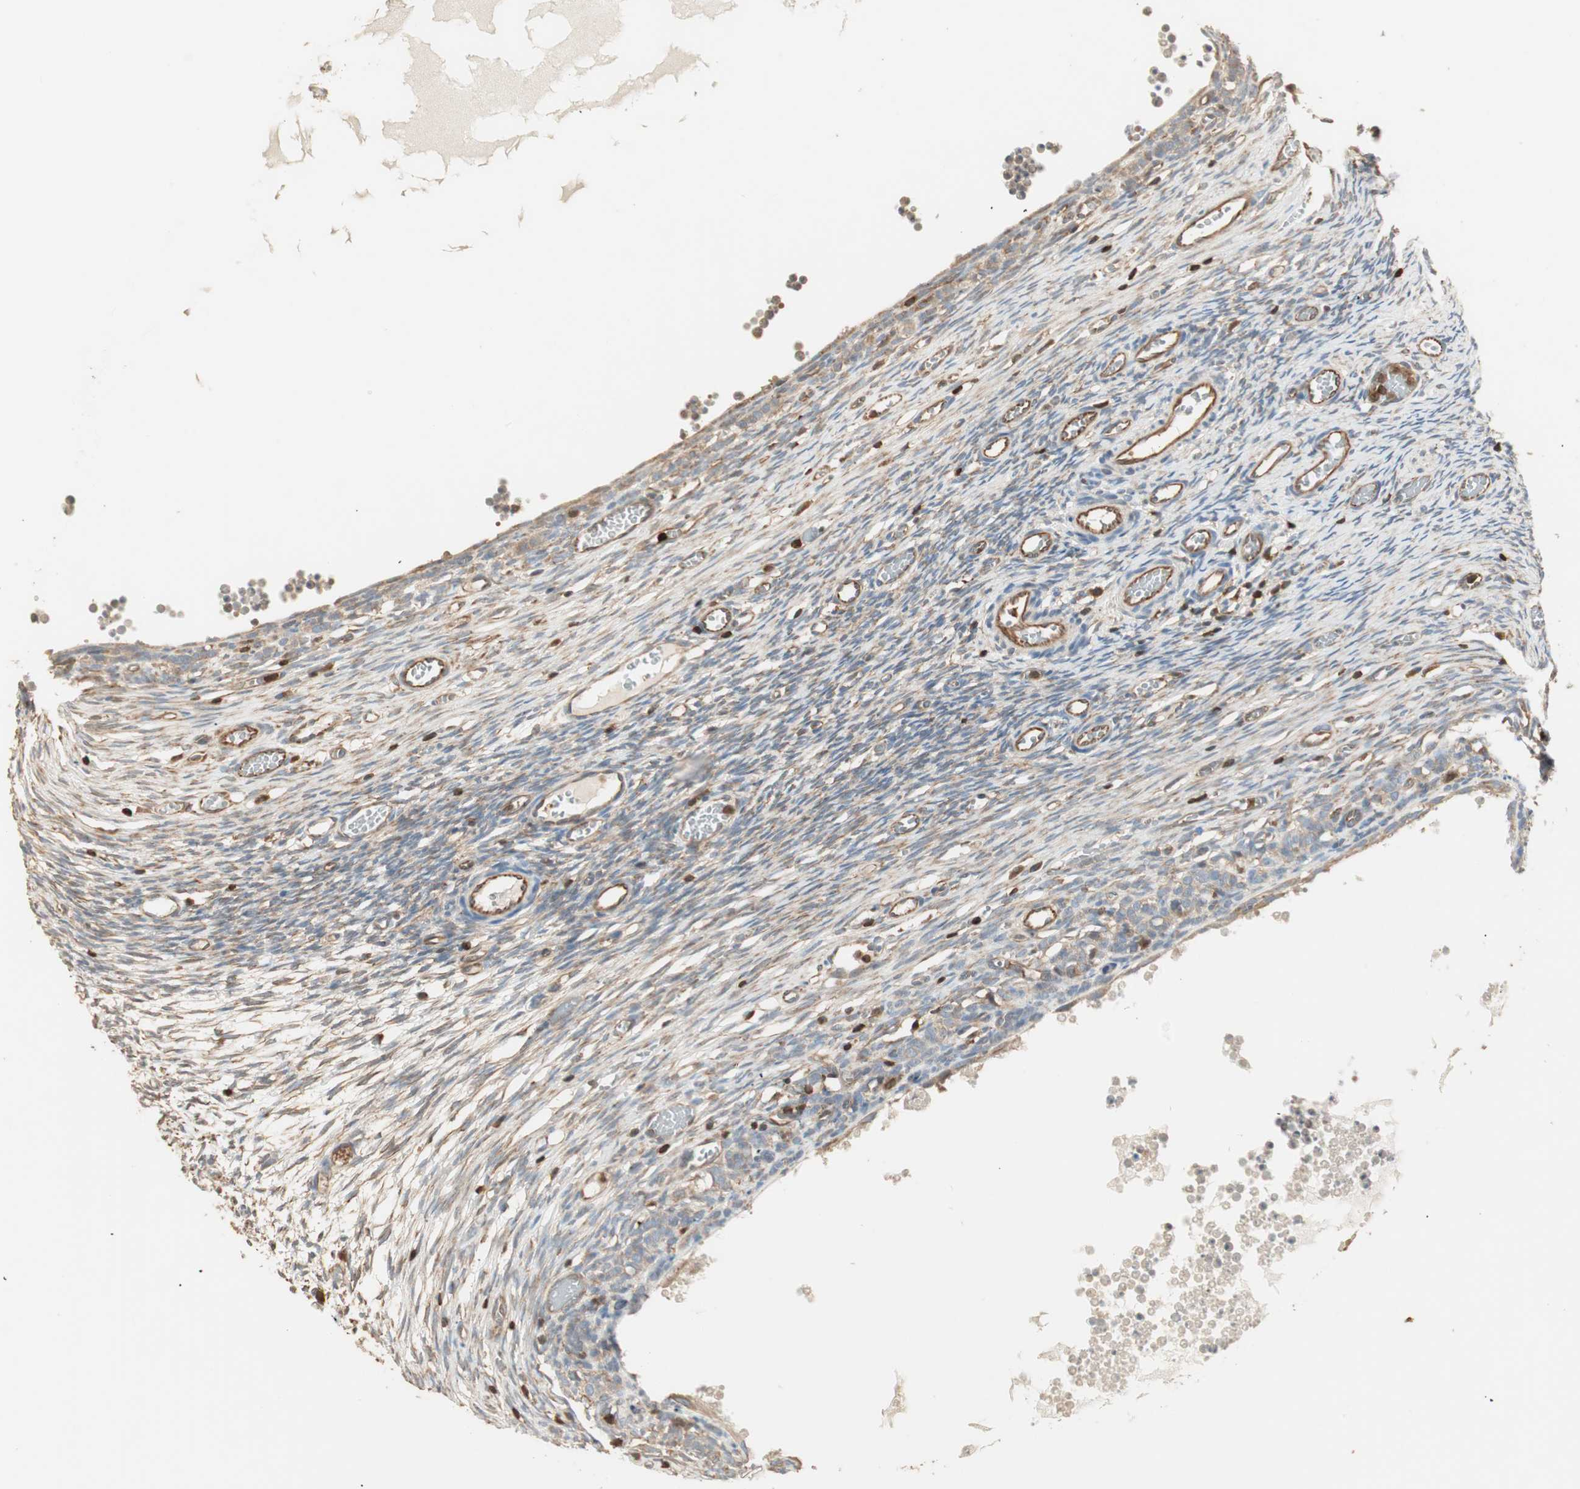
{"staining": {"intensity": "weak", "quantity": "25%-75%", "location": "cytoplasmic/membranous"}, "tissue": "ovary", "cell_type": "Ovarian stroma cells", "image_type": "normal", "snomed": [{"axis": "morphology", "description": "Normal tissue, NOS"}, {"axis": "topography", "description": "Ovary"}], "caption": "Ovarian stroma cells reveal weak cytoplasmic/membranous positivity in about 25%-75% of cells in benign ovary.", "gene": "CRLF3", "patient": {"sex": "female", "age": 35}}